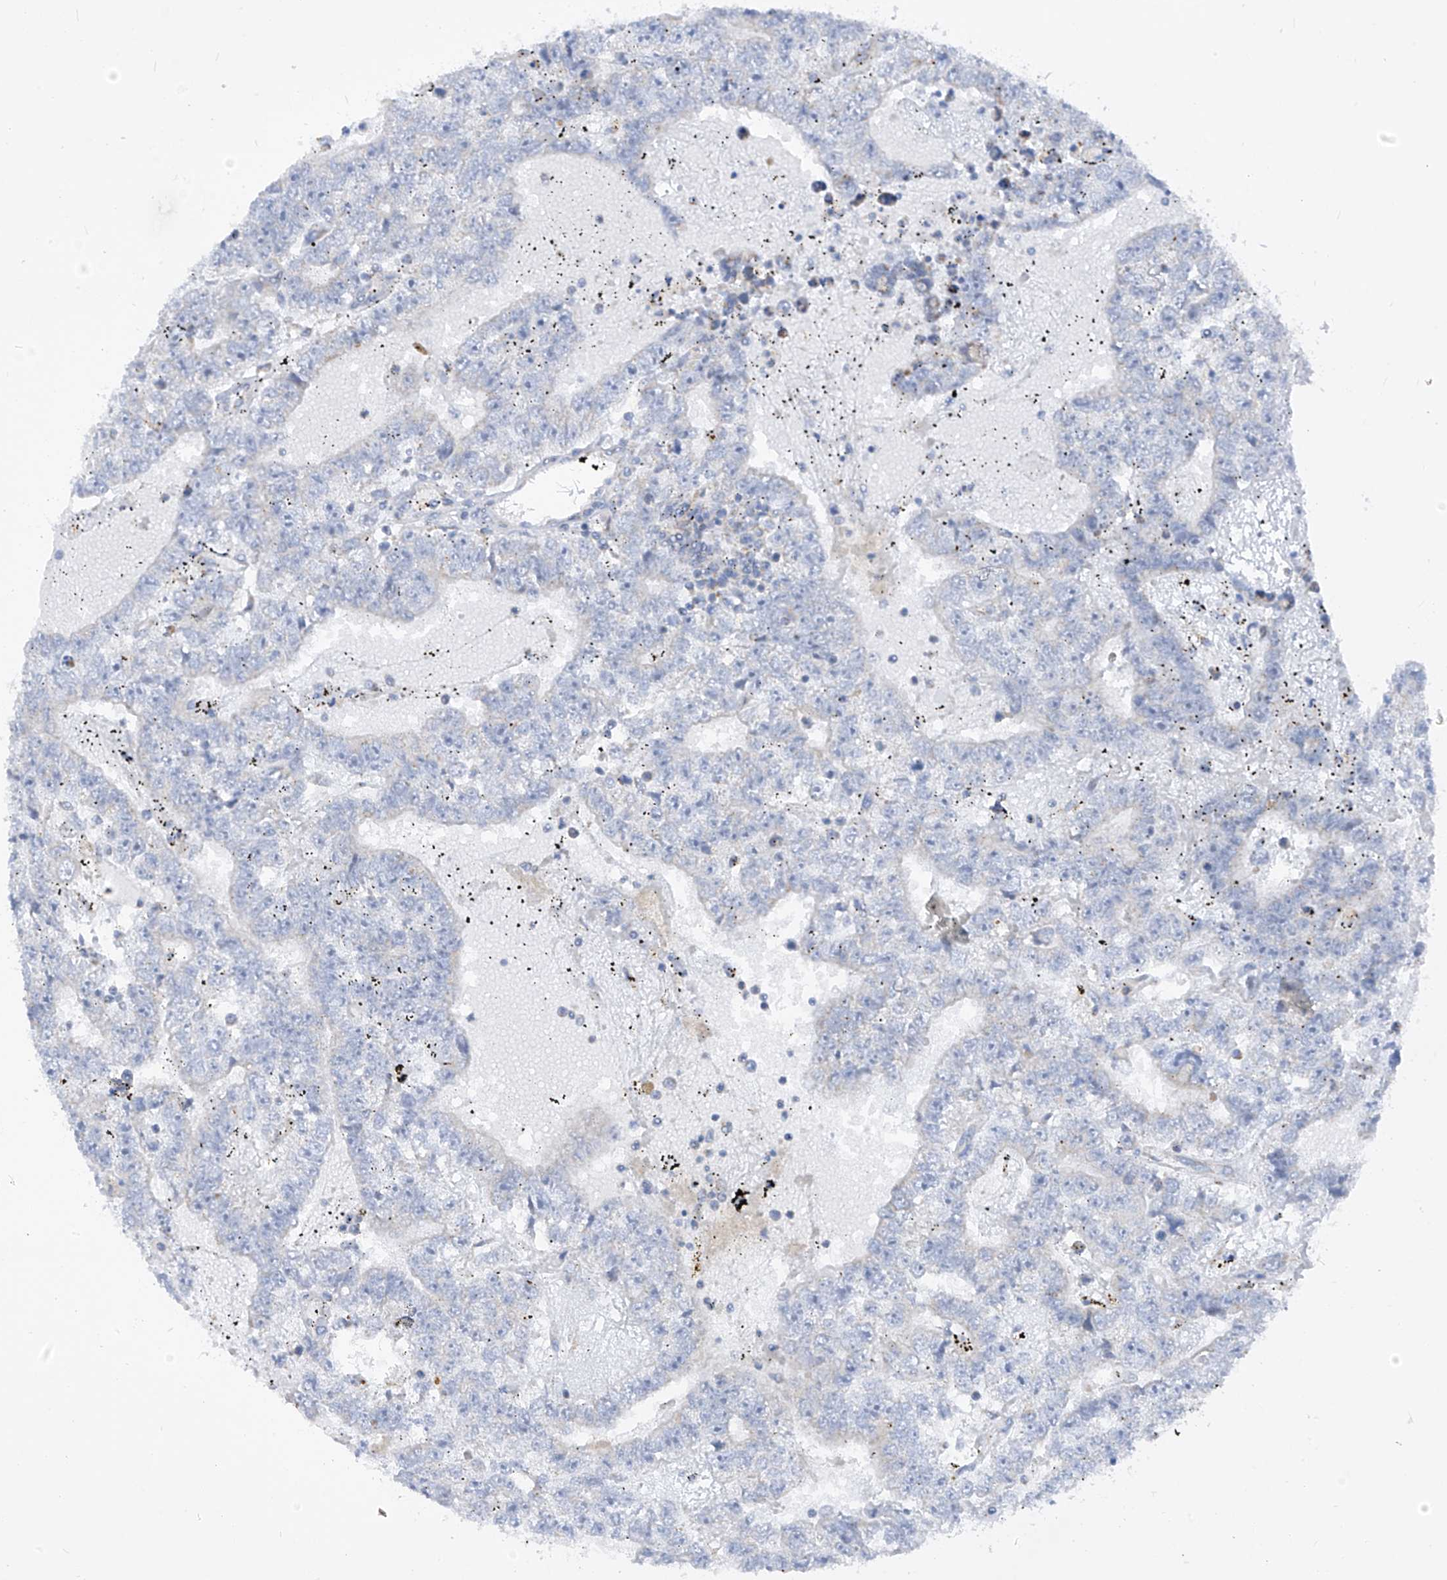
{"staining": {"intensity": "negative", "quantity": "none", "location": "none"}, "tissue": "testis cancer", "cell_type": "Tumor cells", "image_type": "cancer", "snomed": [{"axis": "morphology", "description": "Carcinoma, Embryonal, NOS"}, {"axis": "topography", "description": "Testis"}], "caption": "Testis embryonal carcinoma was stained to show a protein in brown. There is no significant positivity in tumor cells.", "gene": "ZNF404", "patient": {"sex": "male", "age": 25}}